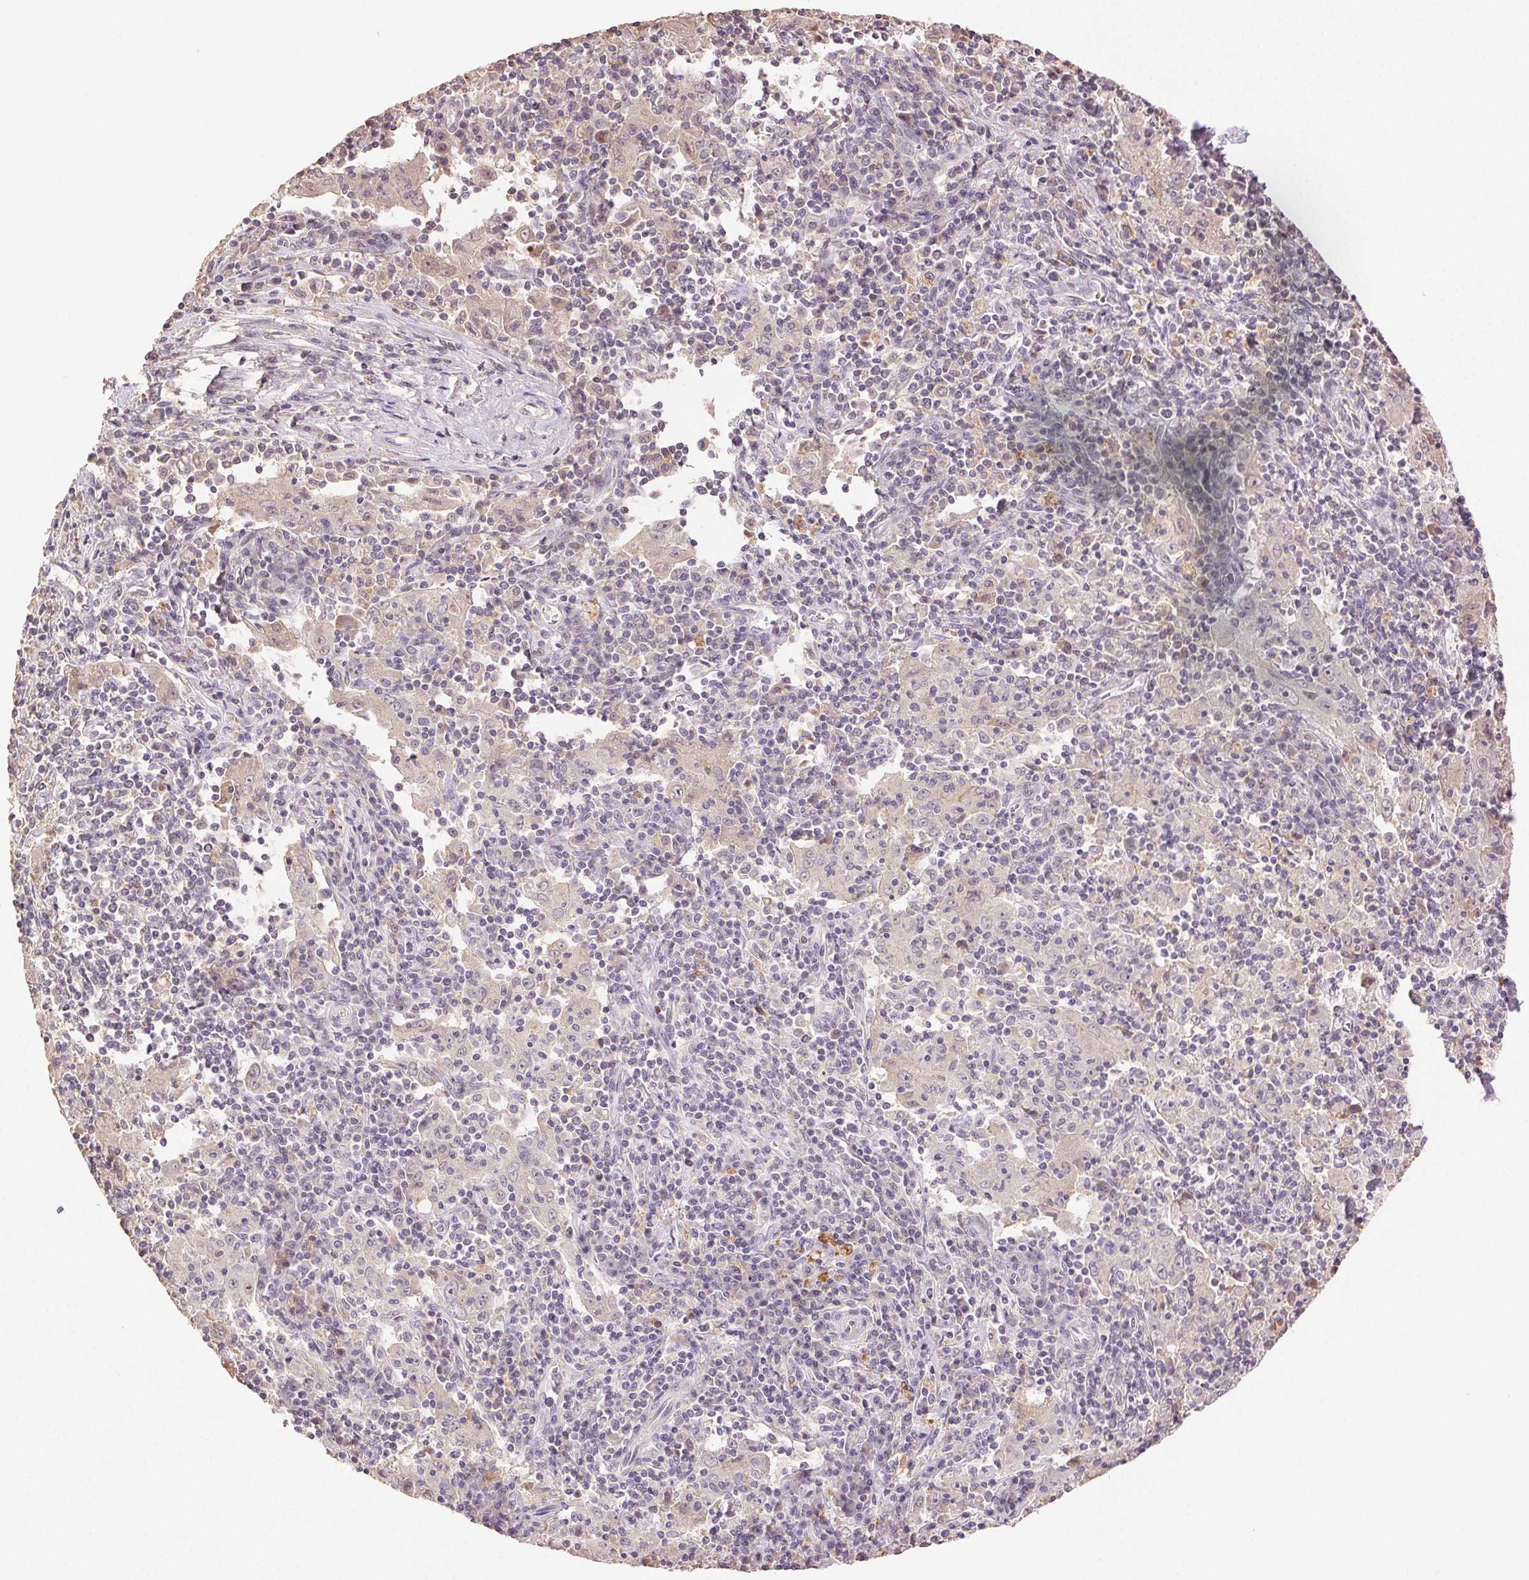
{"staining": {"intensity": "negative", "quantity": "none", "location": "none"}, "tissue": "pancreatic cancer", "cell_type": "Tumor cells", "image_type": "cancer", "snomed": [{"axis": "morphology", "description": "Adenocarcinoma, NOS"}, {"axis": "topography", "description": "Pancreas"}], "caption": "Immunohistochemical staining of pancreatic cancer (adenocarcinoma) shows no significant expression in tumor cells.", "gene": "TMEM253", "patient": {"sex": "male", "age": 63}}